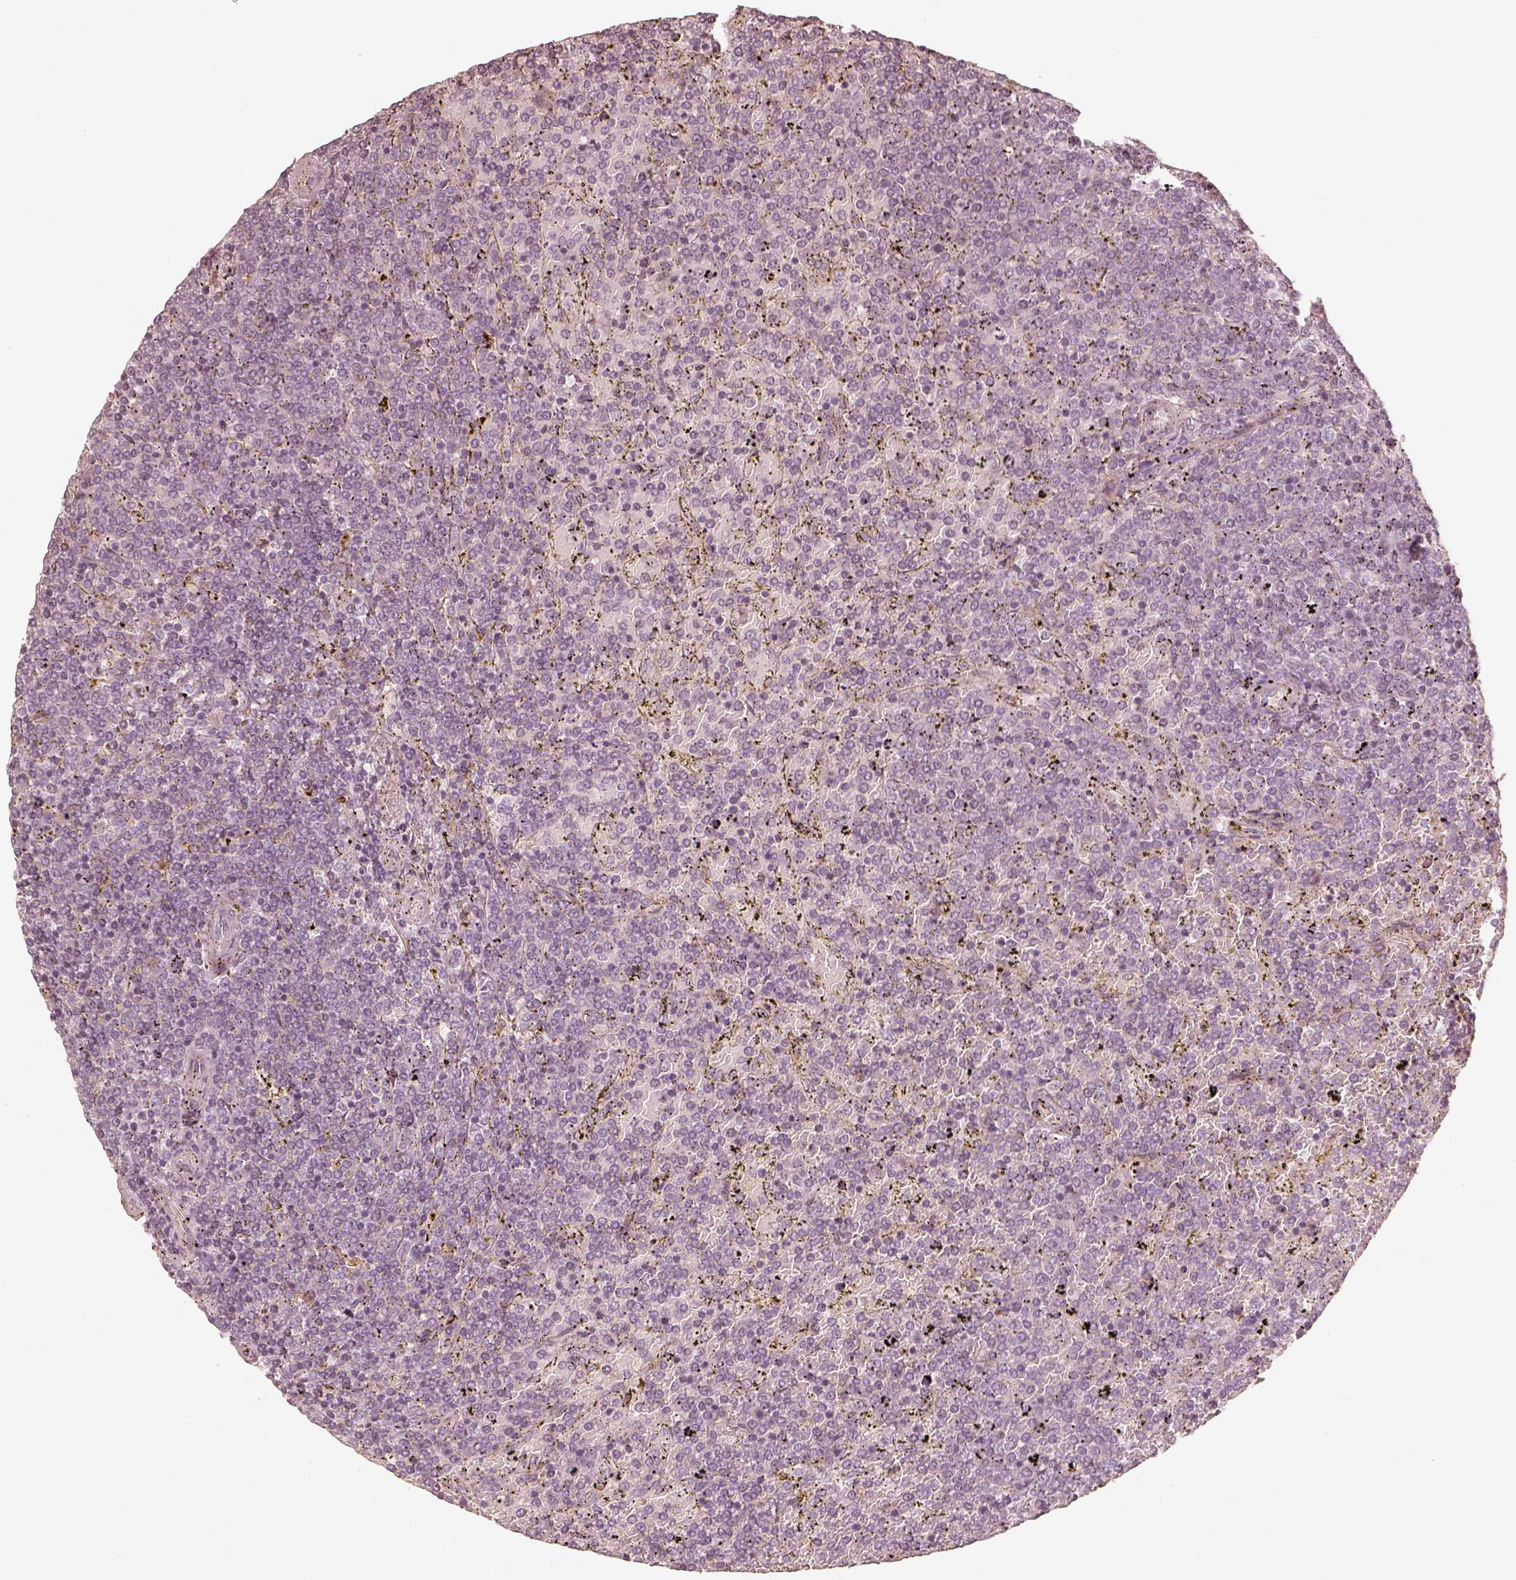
{"staining": {"intensity": "negative", "quantity": "none", "location": "none"}, "tissue": "lymphoma", "cell_type": "Tumor cells", "image_type": "cancer", "snomed": [{"axis": "morphology", "description": "Malignant lymphoma, non-Hodgkin's type, Low grade"}, {"axis": "topography", "description": "Spleen"}], "caption": "This image is of lymphoma stained with IHC to label a protein in brown with the nuclei are counter-stained blue. There is no expression in tumor cells. (DAB (3,3'-diaminobenzidine) immunohistochemistry (IHC) with hematoxylin counter stain).", "gene": "FMNL2", "patient": {"sex": "female", "age": 77}}